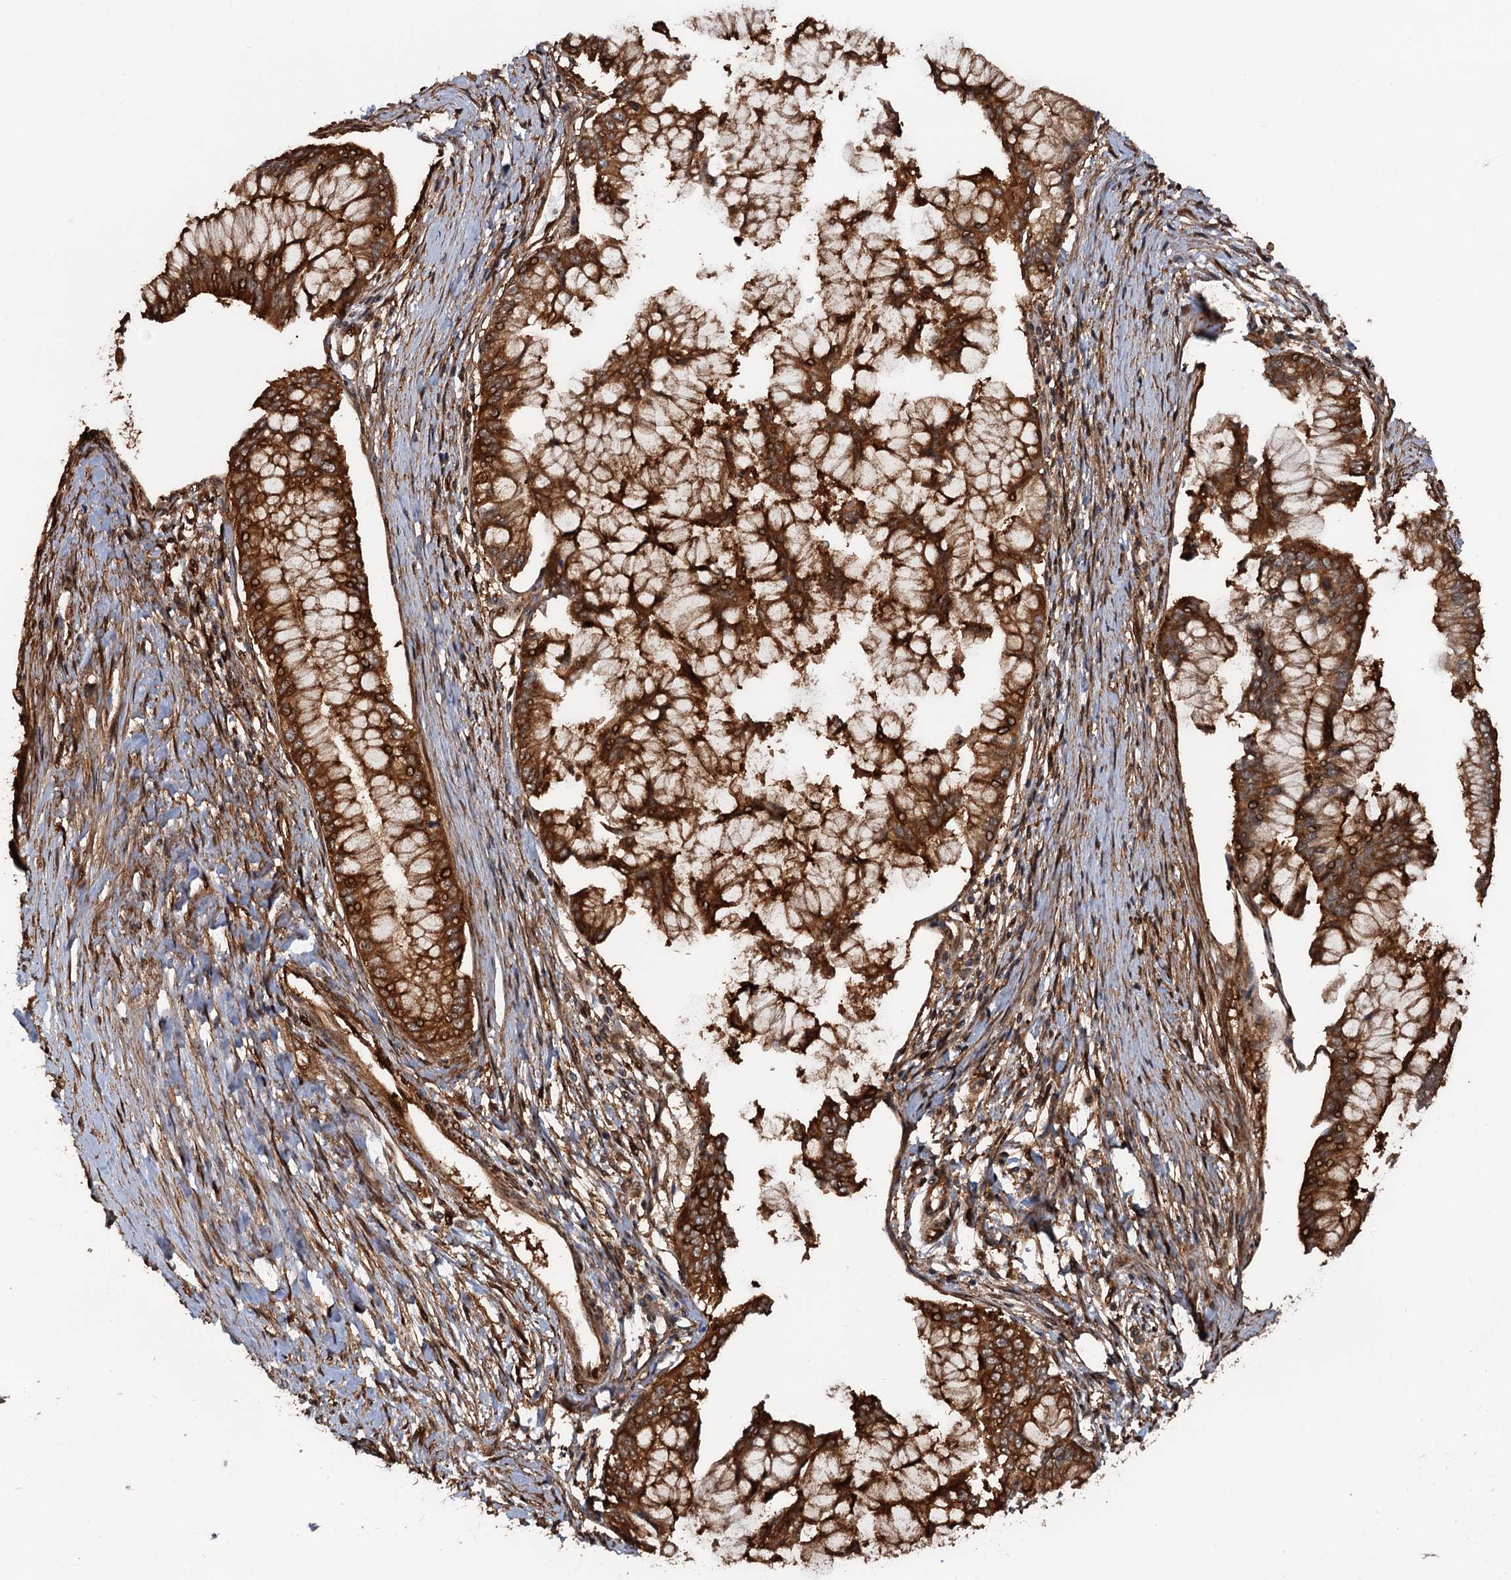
{"staining": {"intensity": "strong", "quantity": ">75%", "location": "cytoplasmic/membranous"}, "tissue": "pancreatic cancer", "cell_type": "Tumor cells", "image_type": "cancer", "snomed": [{"axis": "morphology", "description": "Adenocarcinoma, NOS"}, {"axis": "topography", "description": "Pancreas"}], "caption": "DAB (3,3'-diaminobenzidine) immunohistochemical staining of human adenocarcinoma (pancreatic) displays strong cytoplasmic/membranous protein expression in about >75% of tumor cells.", "gene": "SNRNP25", "patient": {"sex": "male", "age": 46}}